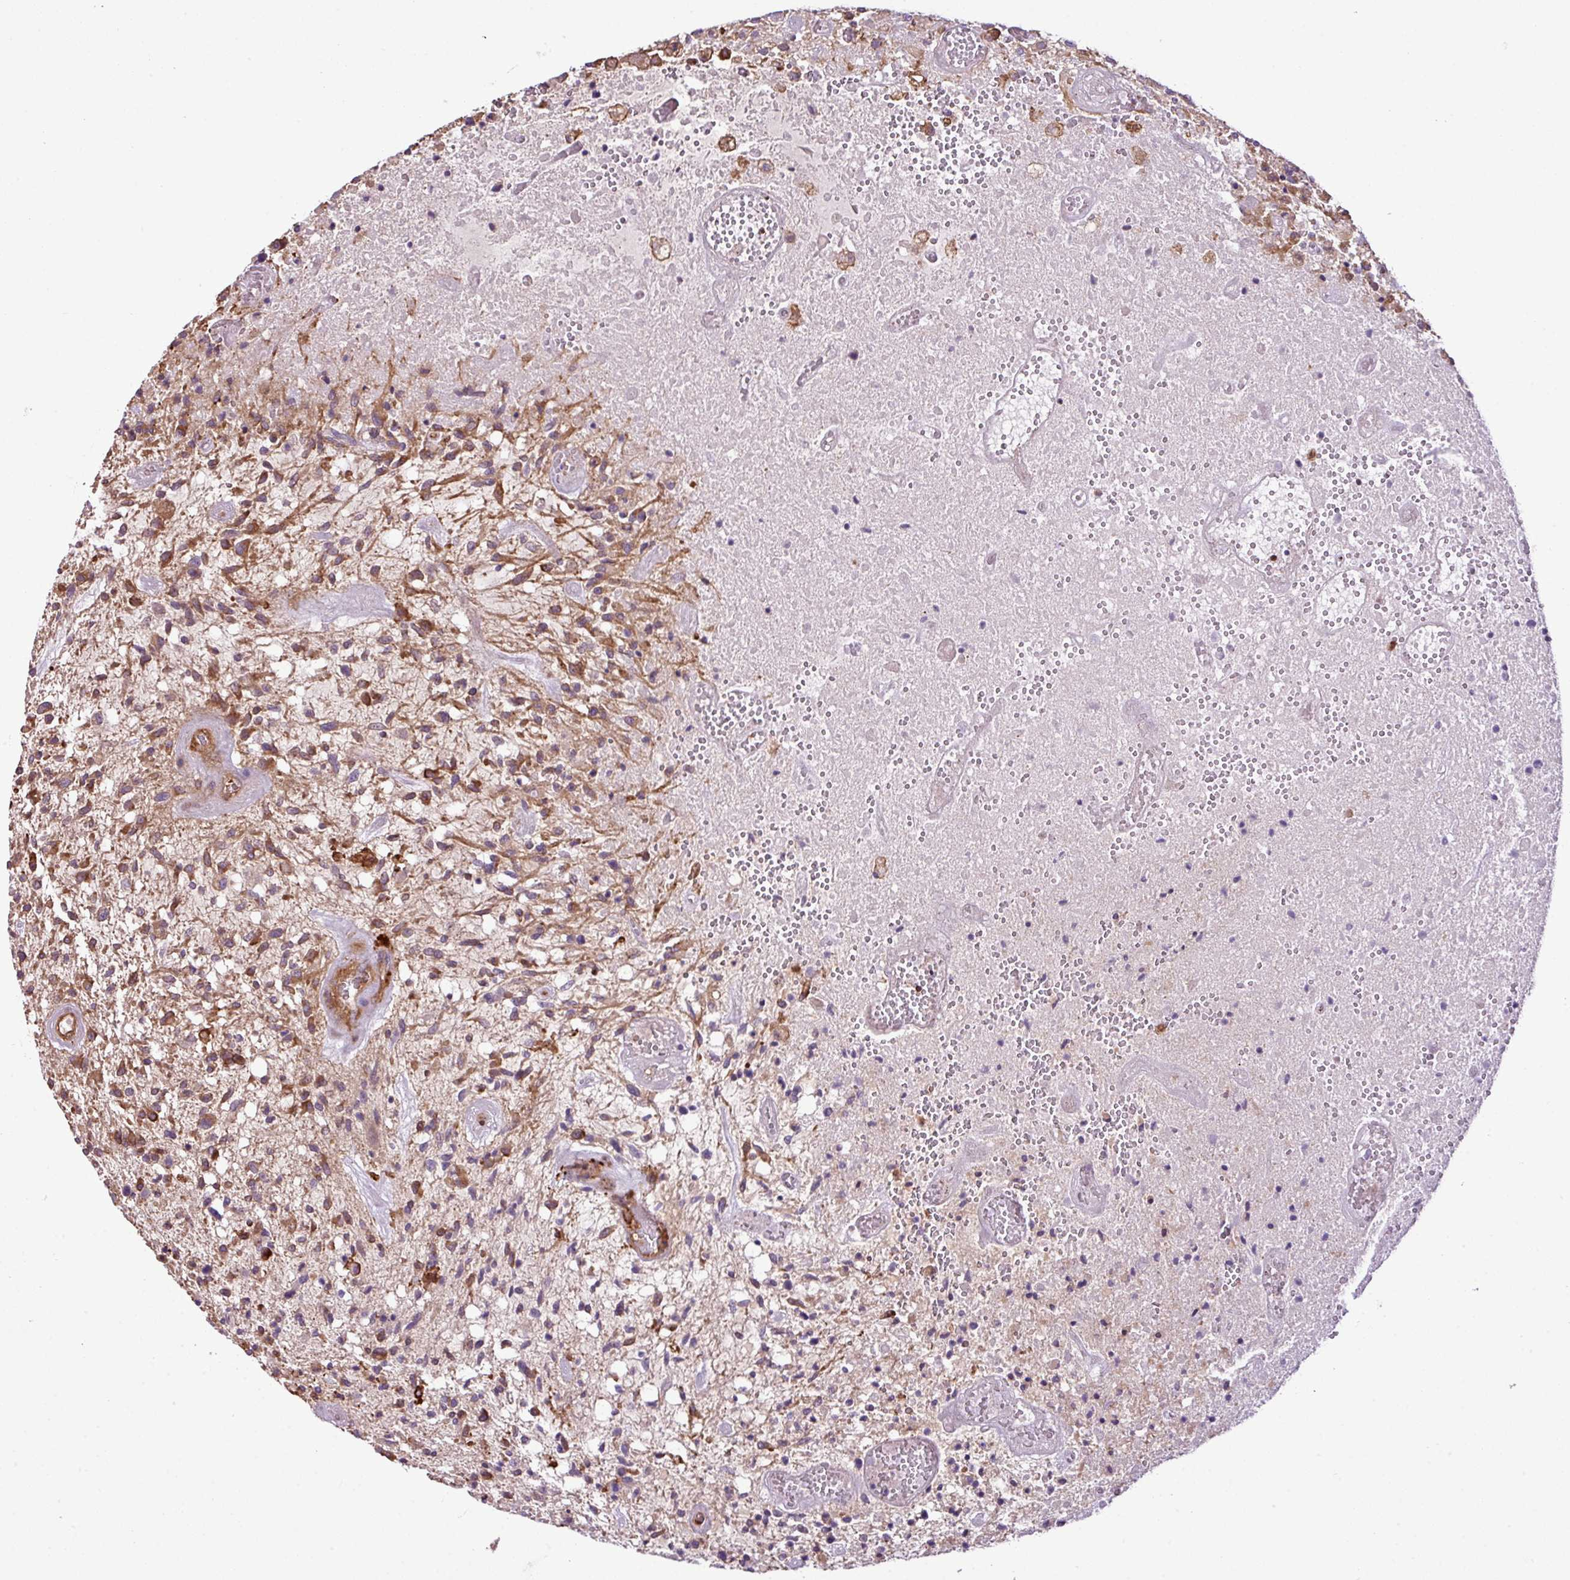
{"staining": {"intensity": "moderate", "quantity": "25%-75%", "location": "cytoplasmic/membranous"}, "tissue": "glioma", "cell_type": "Tumor cells", "image_type": "cancer", "snomed": [{"axis": "morphology", "description": "Glioma, malignant, High grade"}, {"axis": "topography", "description": "Brain"}], "caption": "DAB immunohistochemical staining of malignant glioma (high-grade) demonstrates moderate cytoplasmic/membranous protein staining in about 25%-75% of tumor cells. (DAB = brown stain, brightfield microscopy at high magnification).", "gene": "PGAP6", "patient": {"sex": "male", "age": 47}}